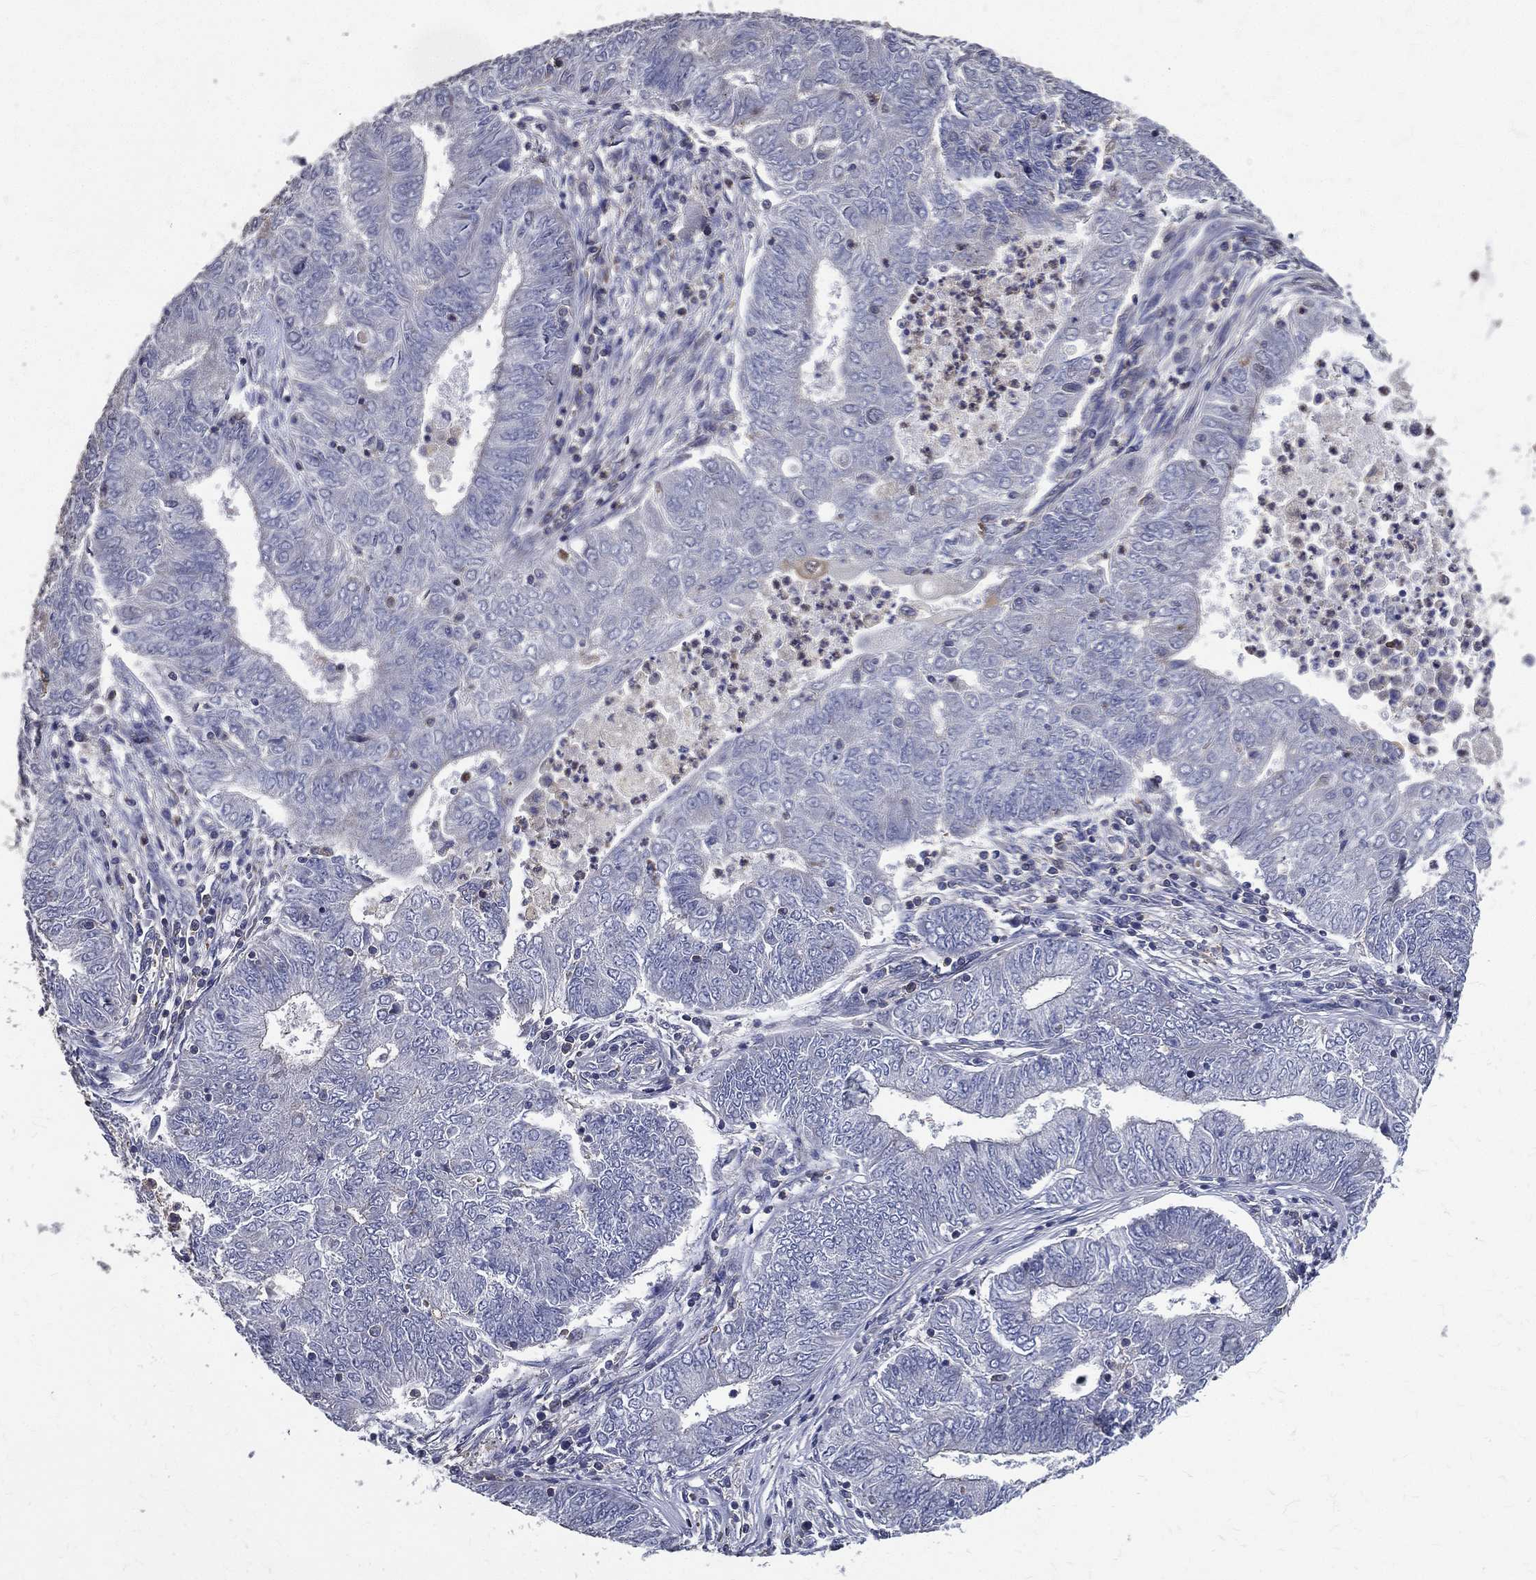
{"staining": {"intensity": "negative", "quantity": "none", "location": "none"}, "tissue": "endometrial cancer", "cell_type": "Tumor cells", "image_type": "cancer", "snomed": [{"axis": "morphology", "description": "Adenocarcinoma, NOS"}, {"axis": "topography", "description": "Endometrium"}], "caption": "Histopathology image shows no significant protein expression in tumor cells of adenocarcinoma (endometrial). Brightfield microscopy of immunohistochemistry (IHC) stained with DAB (brown) and hematoxylin (blue), captured at high magnification.", "gene": "SERPINB2", "patient": {"sex": "female", "age": 62}}